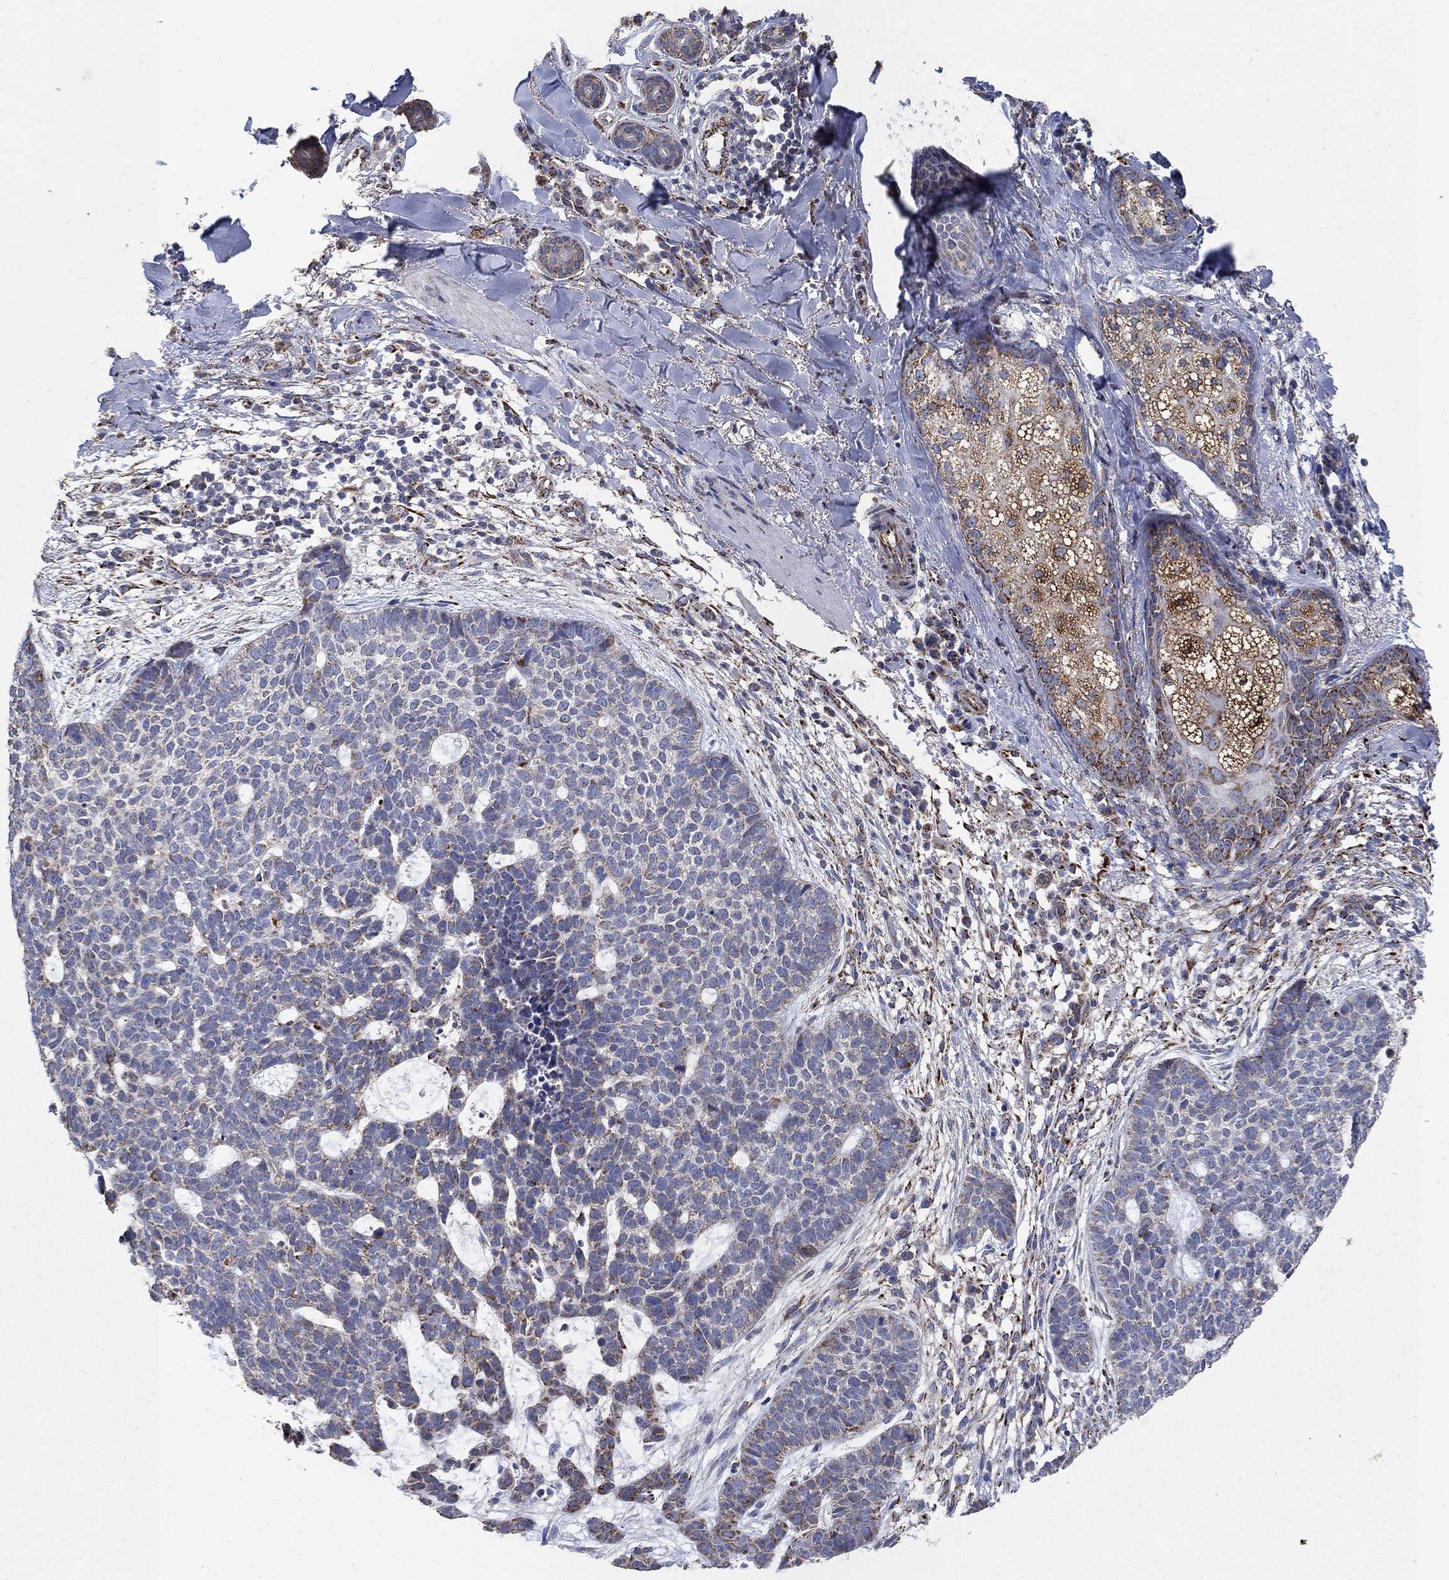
{"staining": {"intensity": "moderate", "quantity": "<25%", "location": "cytoplasmic/membranous"}, "tissue": "skin cancer", "cell_type": "Tumor cells", "image_type": "cancer", "snomed": [{"axis": "morphology", "description": "Squamous cell carcinoma, NOS"}, {"axis": "topography", "description": "Skin"}], "caption": "This is an image of IHC staining of squamous cell carcinoma (skin), which shows moderate positivity in the cytoplasmic/membranous of tumor cells.", "gene": "PNPLA2", "patient": {"sex": "male", "age": 88}}